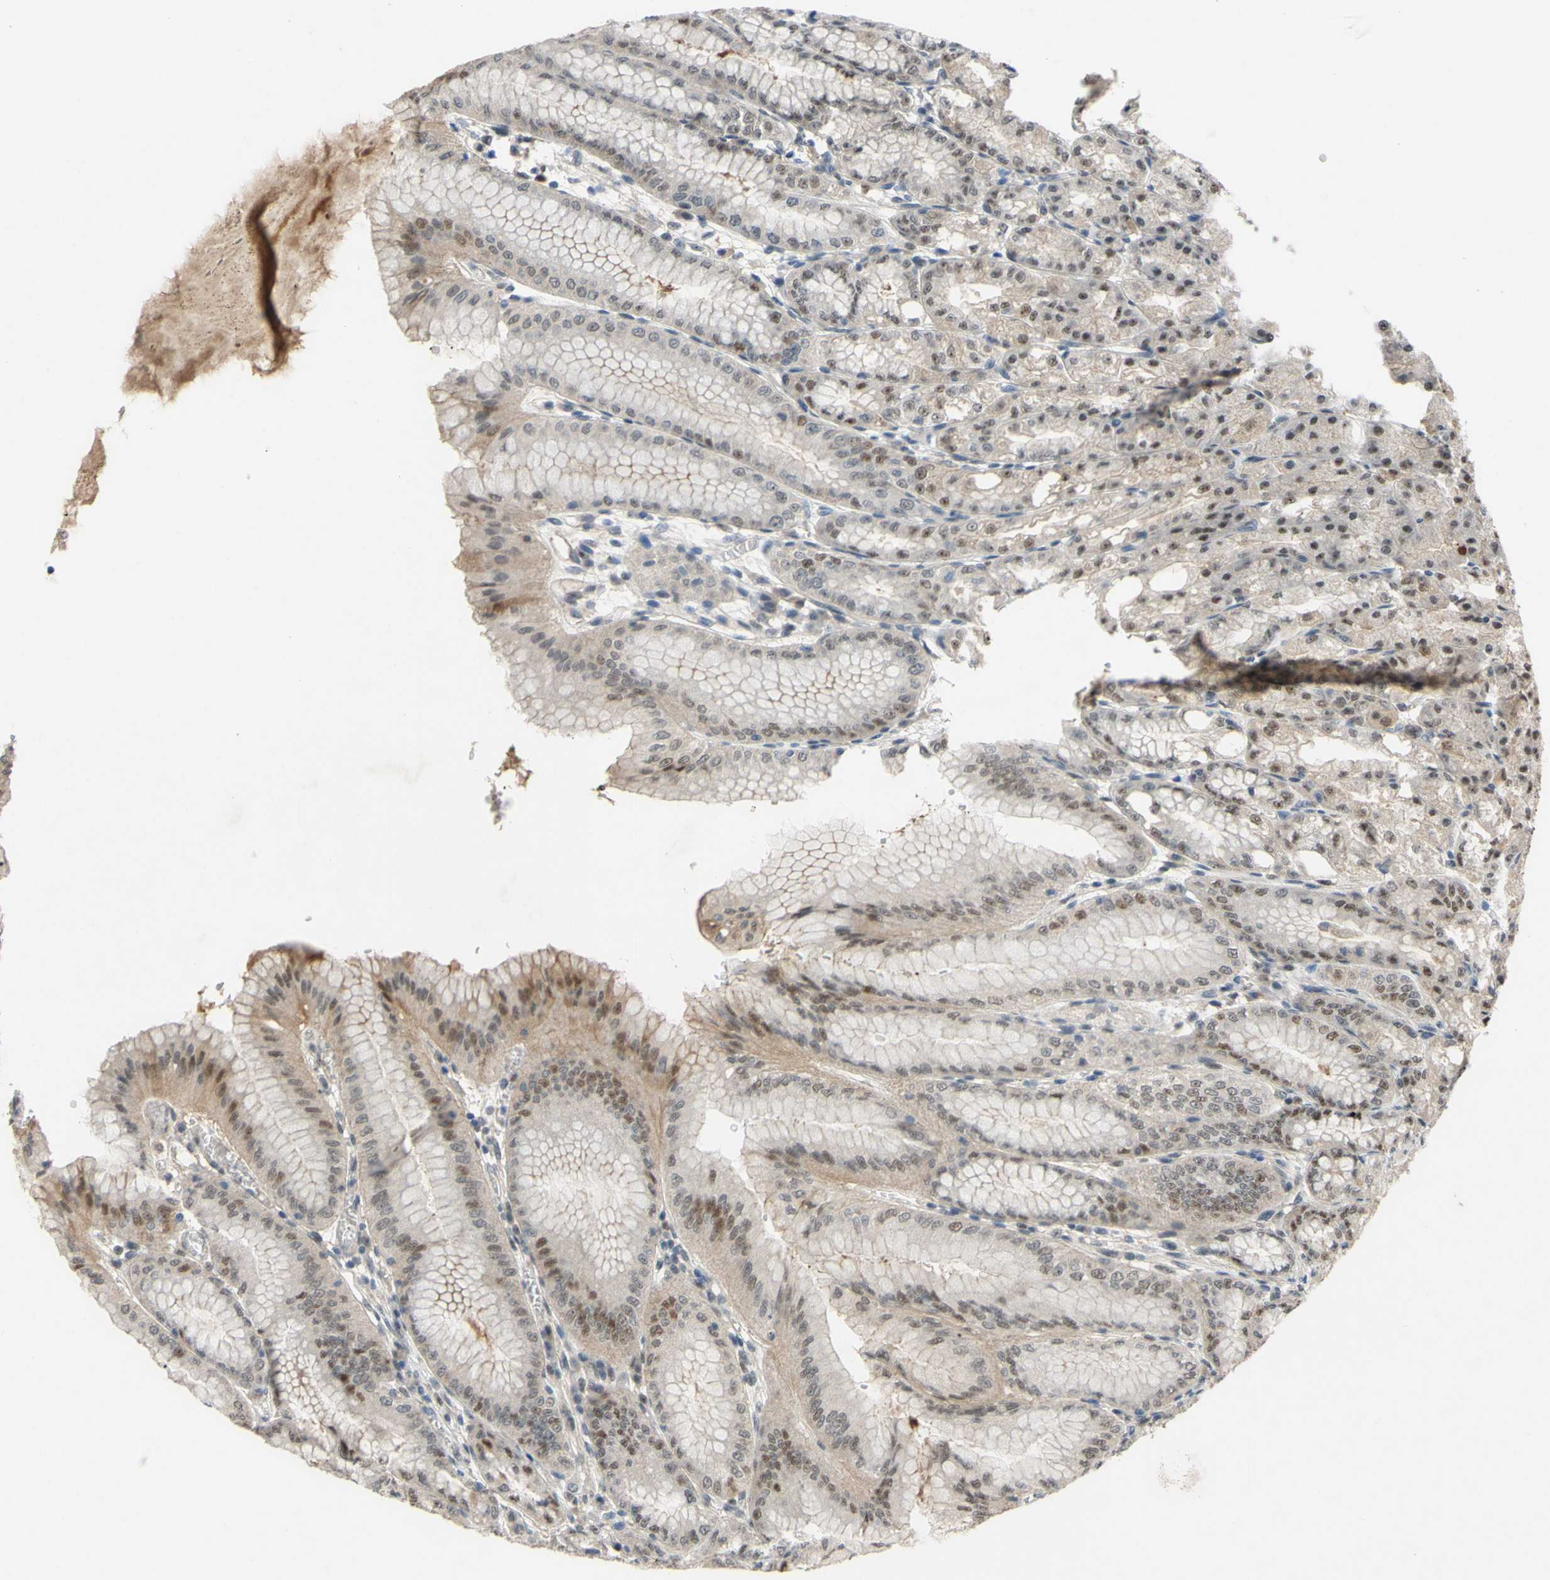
{"staining": {"intensity": "weak", "quantity": "25%-75%", "location": "cytoplasmic/membranous,nuclear"}, "tissue": "stomach", "cell_type": "Glandular cells", "image_type": "normal", "snomed": [{"axis": "morphology", "description": "Normal tissue, NOS"}, {"axis": "topography", "description": "Stomach, lower"}], "caption": "A micrograph showing weak cytoplasmic/membranous,nuclear staining in about 25%-75% of glandular cells in benign stomach, as visualized by brown immunohistochemical staining.", "gene": "ALK", "patient": {"sex": "male", "age": 71}}